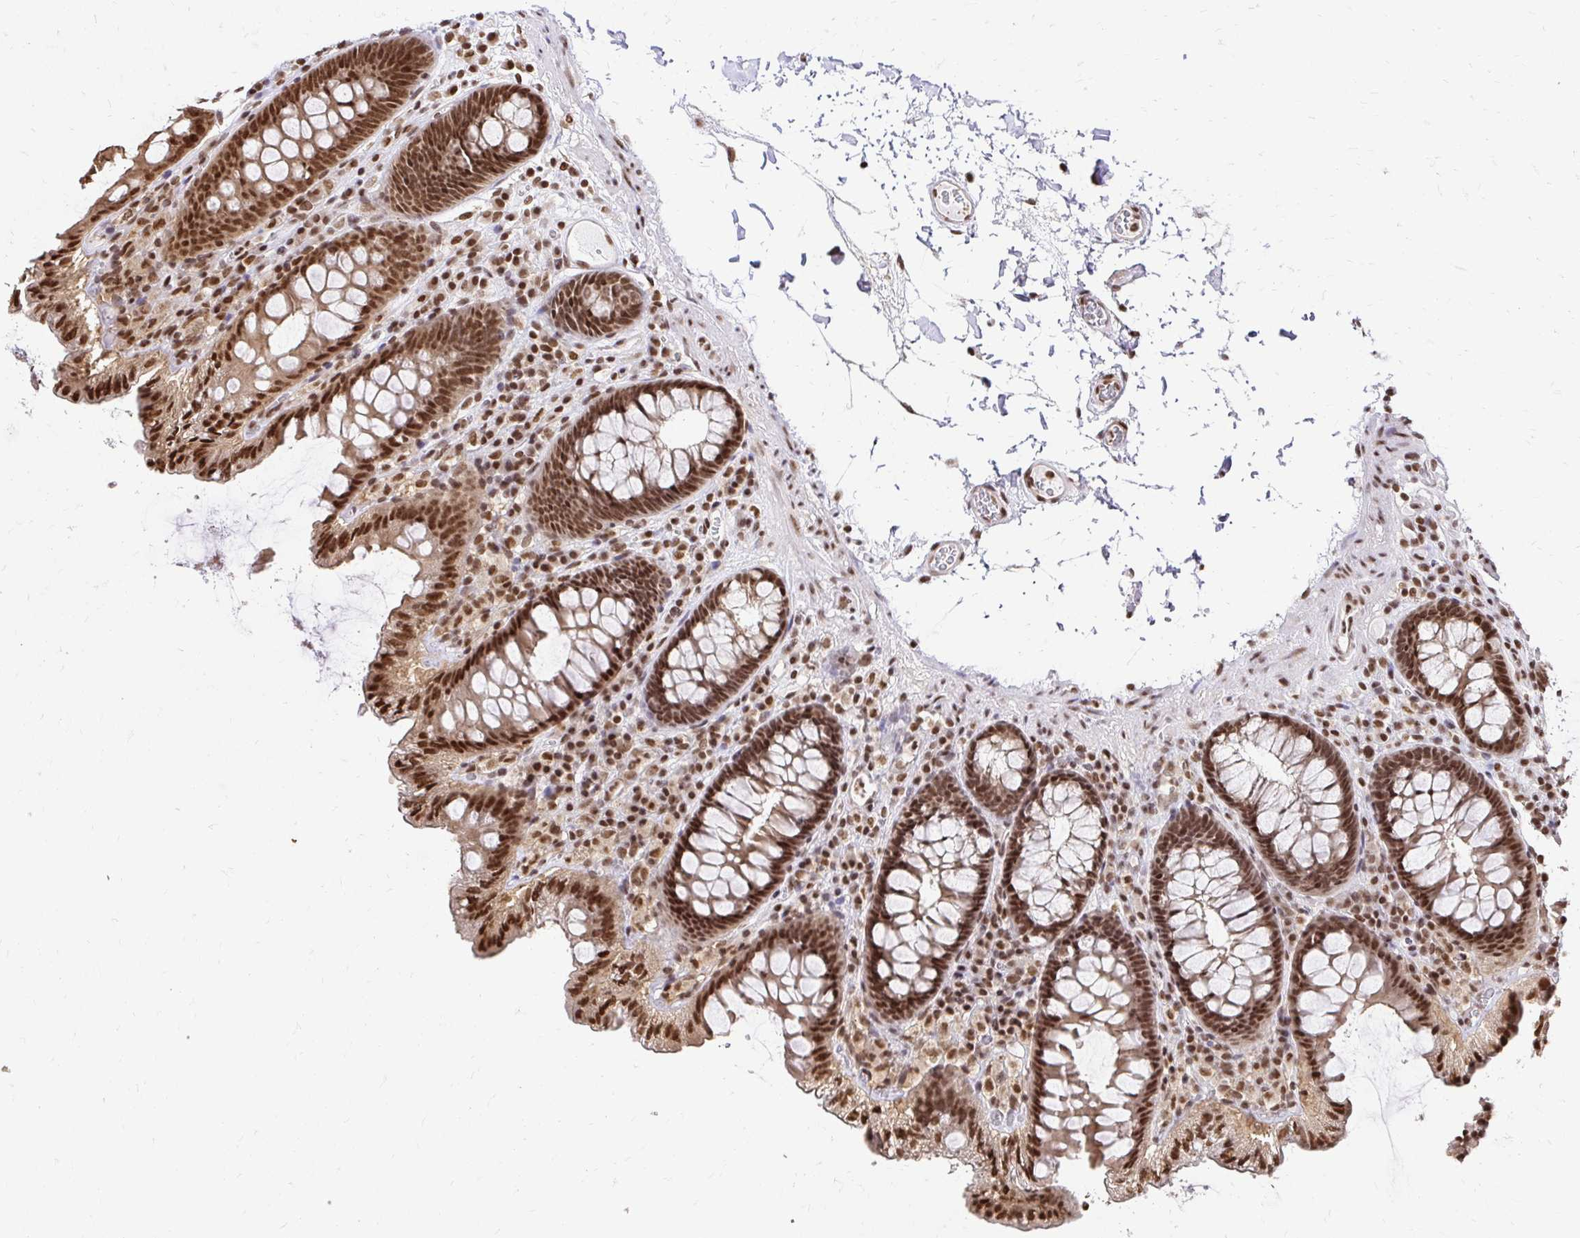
{"staining": {"intensity": "moderate", "quantity": ">75%", "location": "nuclear"}, "tissue": "colon", "cell_type": "Endothelial cells", "image_type": "normal", "snomed": [{"axis": "morphology", "description": "Normal tissue, NOS"}, {"axis": "topography", "description": "Colon"}, {"axis": "topography", "description": "Peripheral nerve tissue"}], "caption": "A medium amount of moderate nuclear staining is appreciated in approximately >75% of endothelial cells in unremarkable colon.", "gene": "GLYR1", "patient": {"sex": "male", "age": 84}}